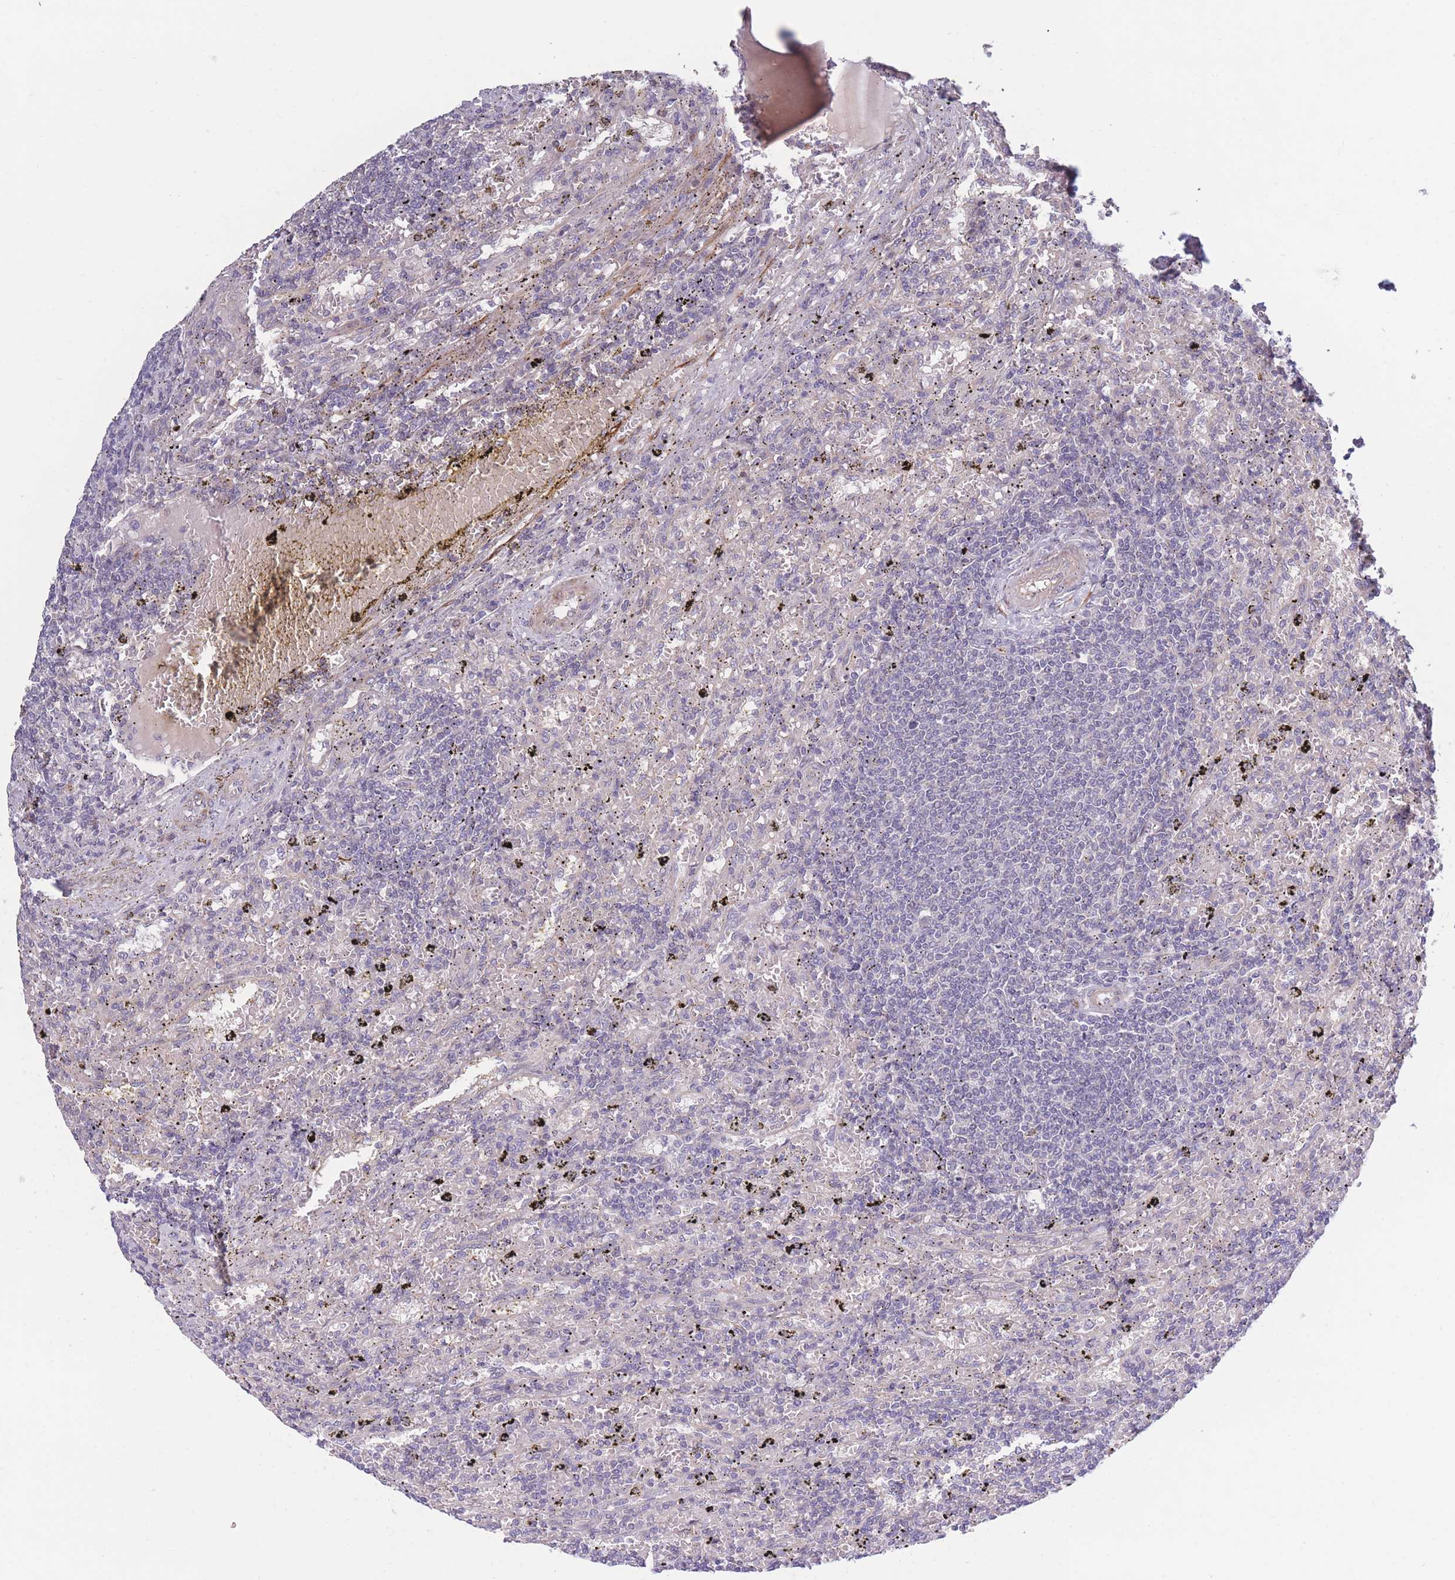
{"staining": {"intensity": "negative", "quantity": "none", "location": "none"}, "tissue": "lymphoma", "cell_type": "Tumor cells", "image_type": "cancer", "snomed": [{"axis": "morphology", "description": "Malignant lymphoma, non-Hodgkin's type, Low grade"}, {"axis": "topography", "description": "Spleen"}], "caption": "The photomicrograph reveals no significant positivity in tumor cells of low-grade malignant lymphoma, non-Hodgkin's type. (DAB IHC visualized using brightfield microscopy, high magnification).", "gene": "CCNQ", "patient": {"sex": "male", "age": 76}}